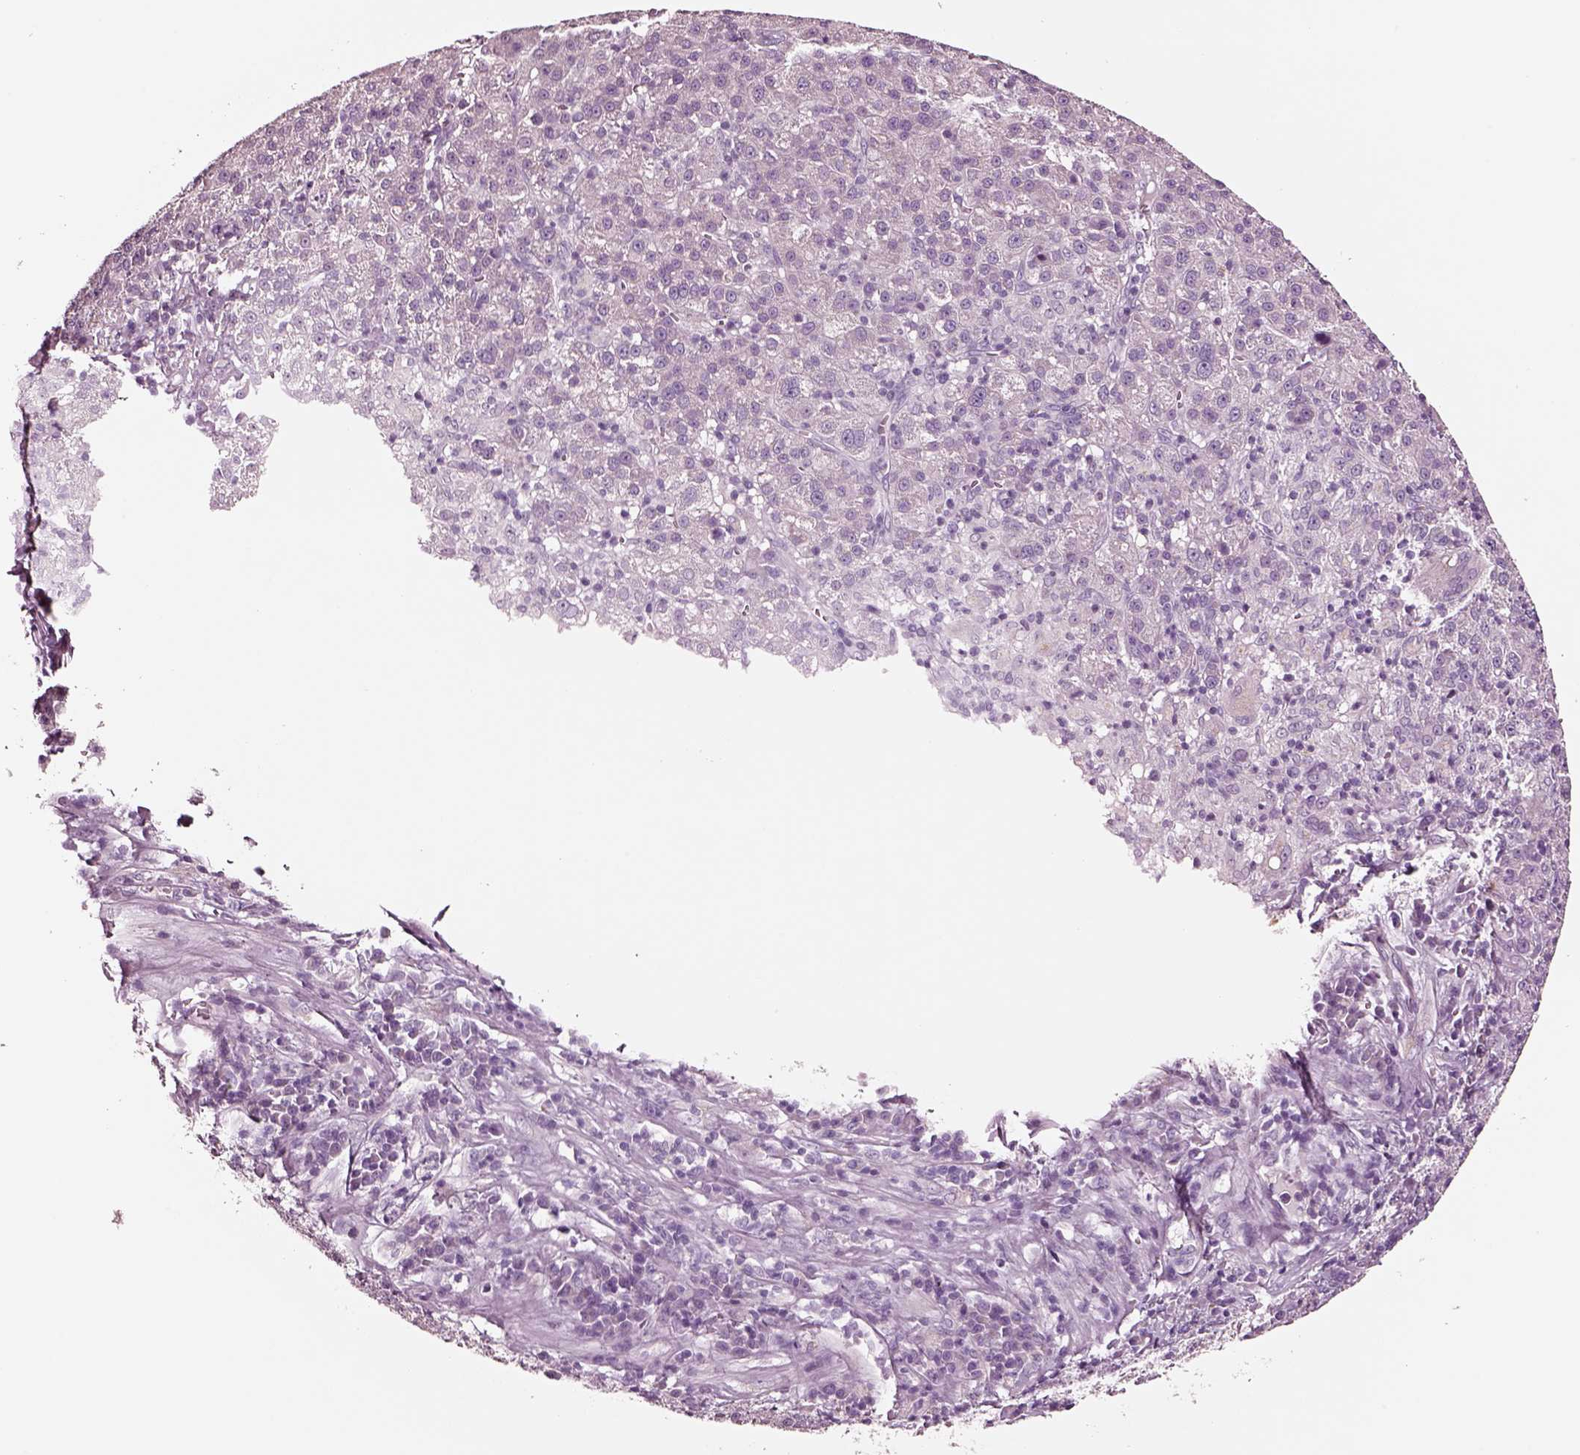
{"staining": {"intensity": "negative", "quantity": "none", "location": "none"}, "tissue": "liver cancer", "cell_type": "Tumor cells", "image_type": "cancer", "snomed": [{"axis": "morphology", "description": "Carcinoma, Hepatocellular, NOS"}, {"axis": "topography", "description": "Liver"}], "caption": "Micrograph shows no significant protein expression in tumor cells of liver cancer (hepatocellular carcinoma).", "gene": "NMRK2", "patient": {"sex": "female", "age": 60}}